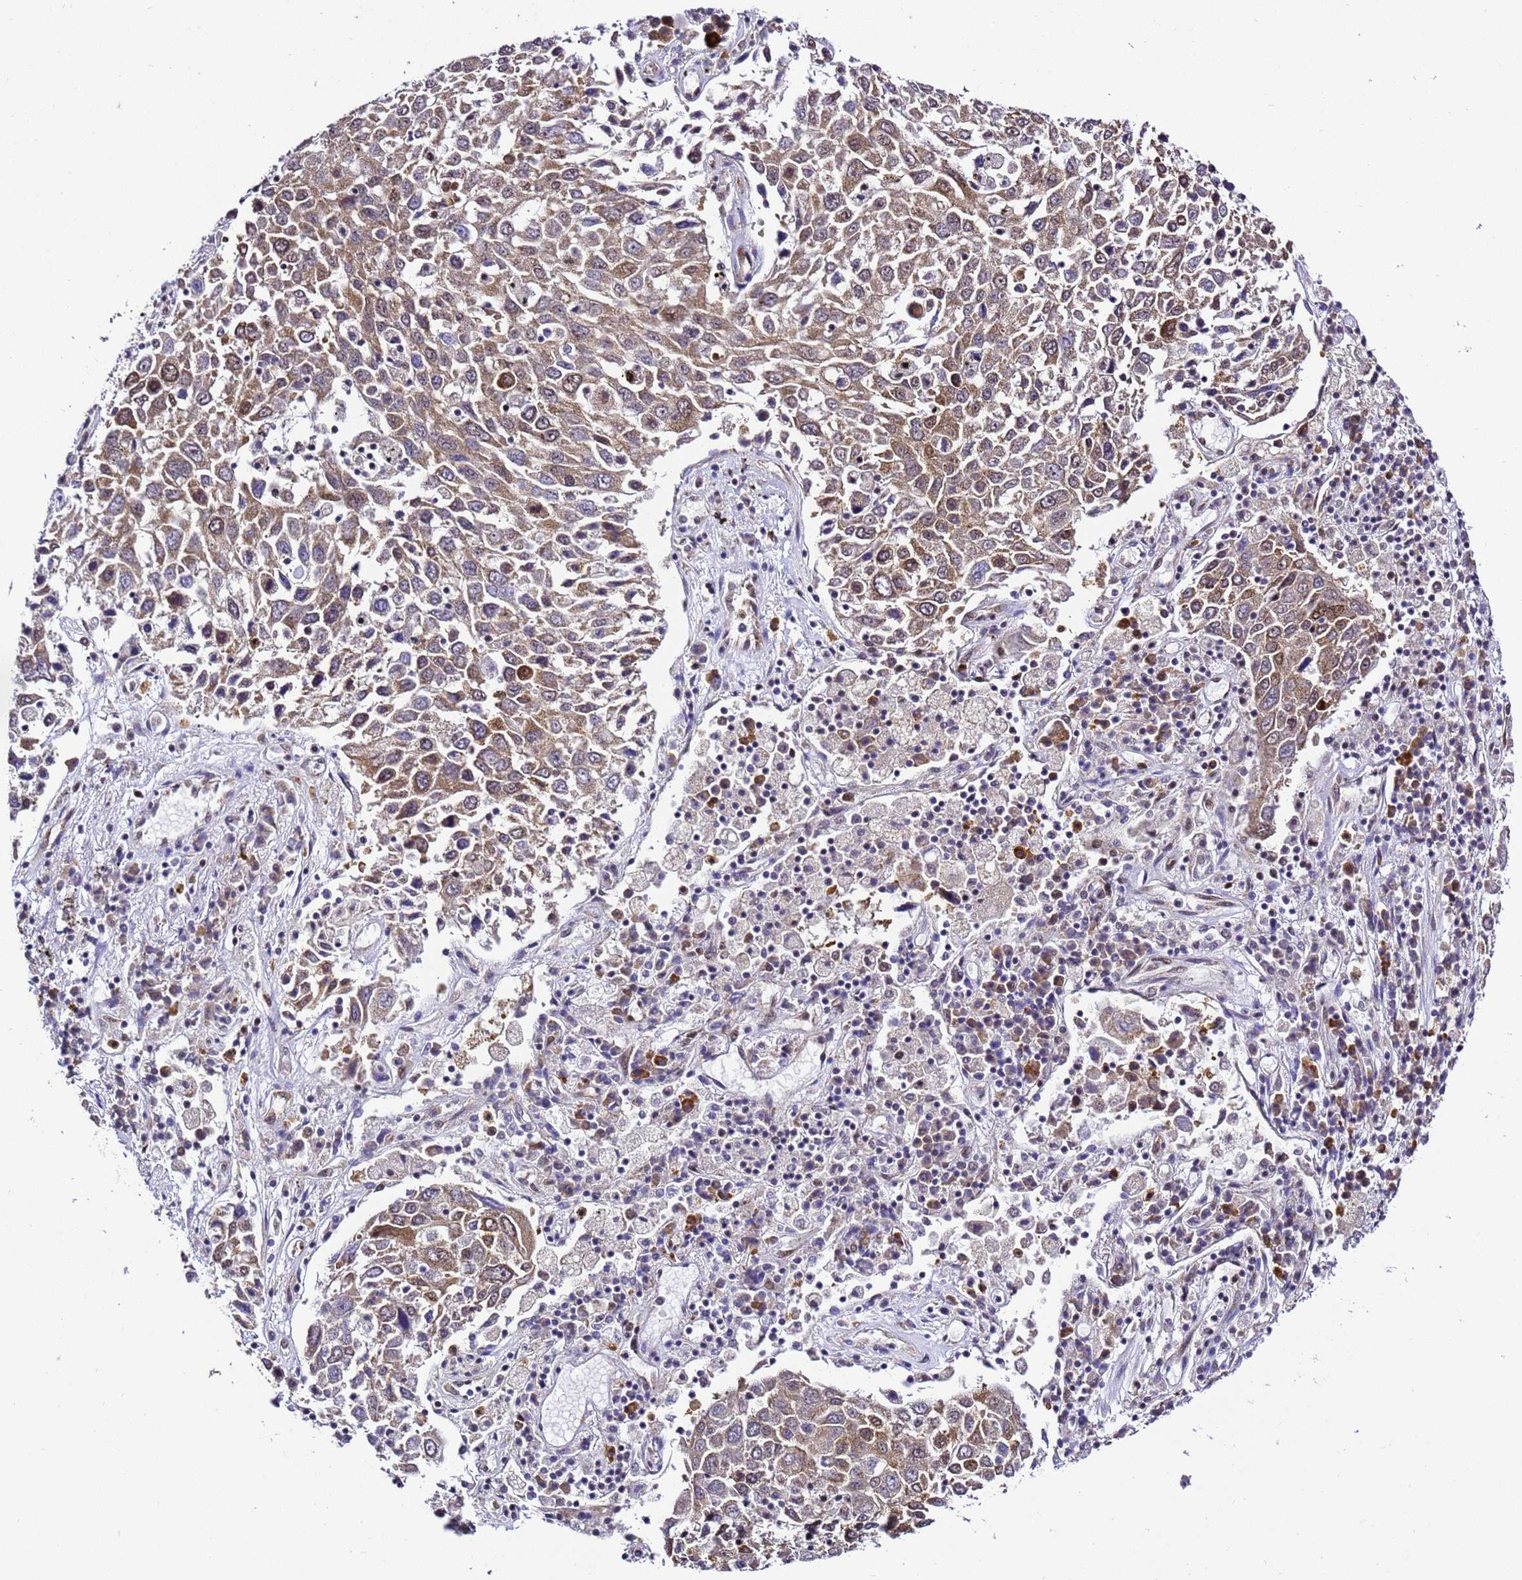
{"staining": {"intensity": "moderate", "quantity": ">75%", "location": "cytoplasmic/membranous"}, "tissue": "lung cancer", "cell_type": "Tumor cells", "image_type": "cancer", "snomed": [{"axis": "morphology", "description": "Squamous cell carcinoma, NOS"}, {"axis": "topography", "description": "Lung"}], "caption": "IHC (DAB) staining of lung cancer shows moderate cytoplasmic/membranous protein positivity in about >75% of tumor cells. The staining was performed using DAB, with brown indicating positive protein expression. Nuclei are stained blue with hematoxylin.", "gene": "SMN1", "patient": {"sex": "male", "age": 65}}